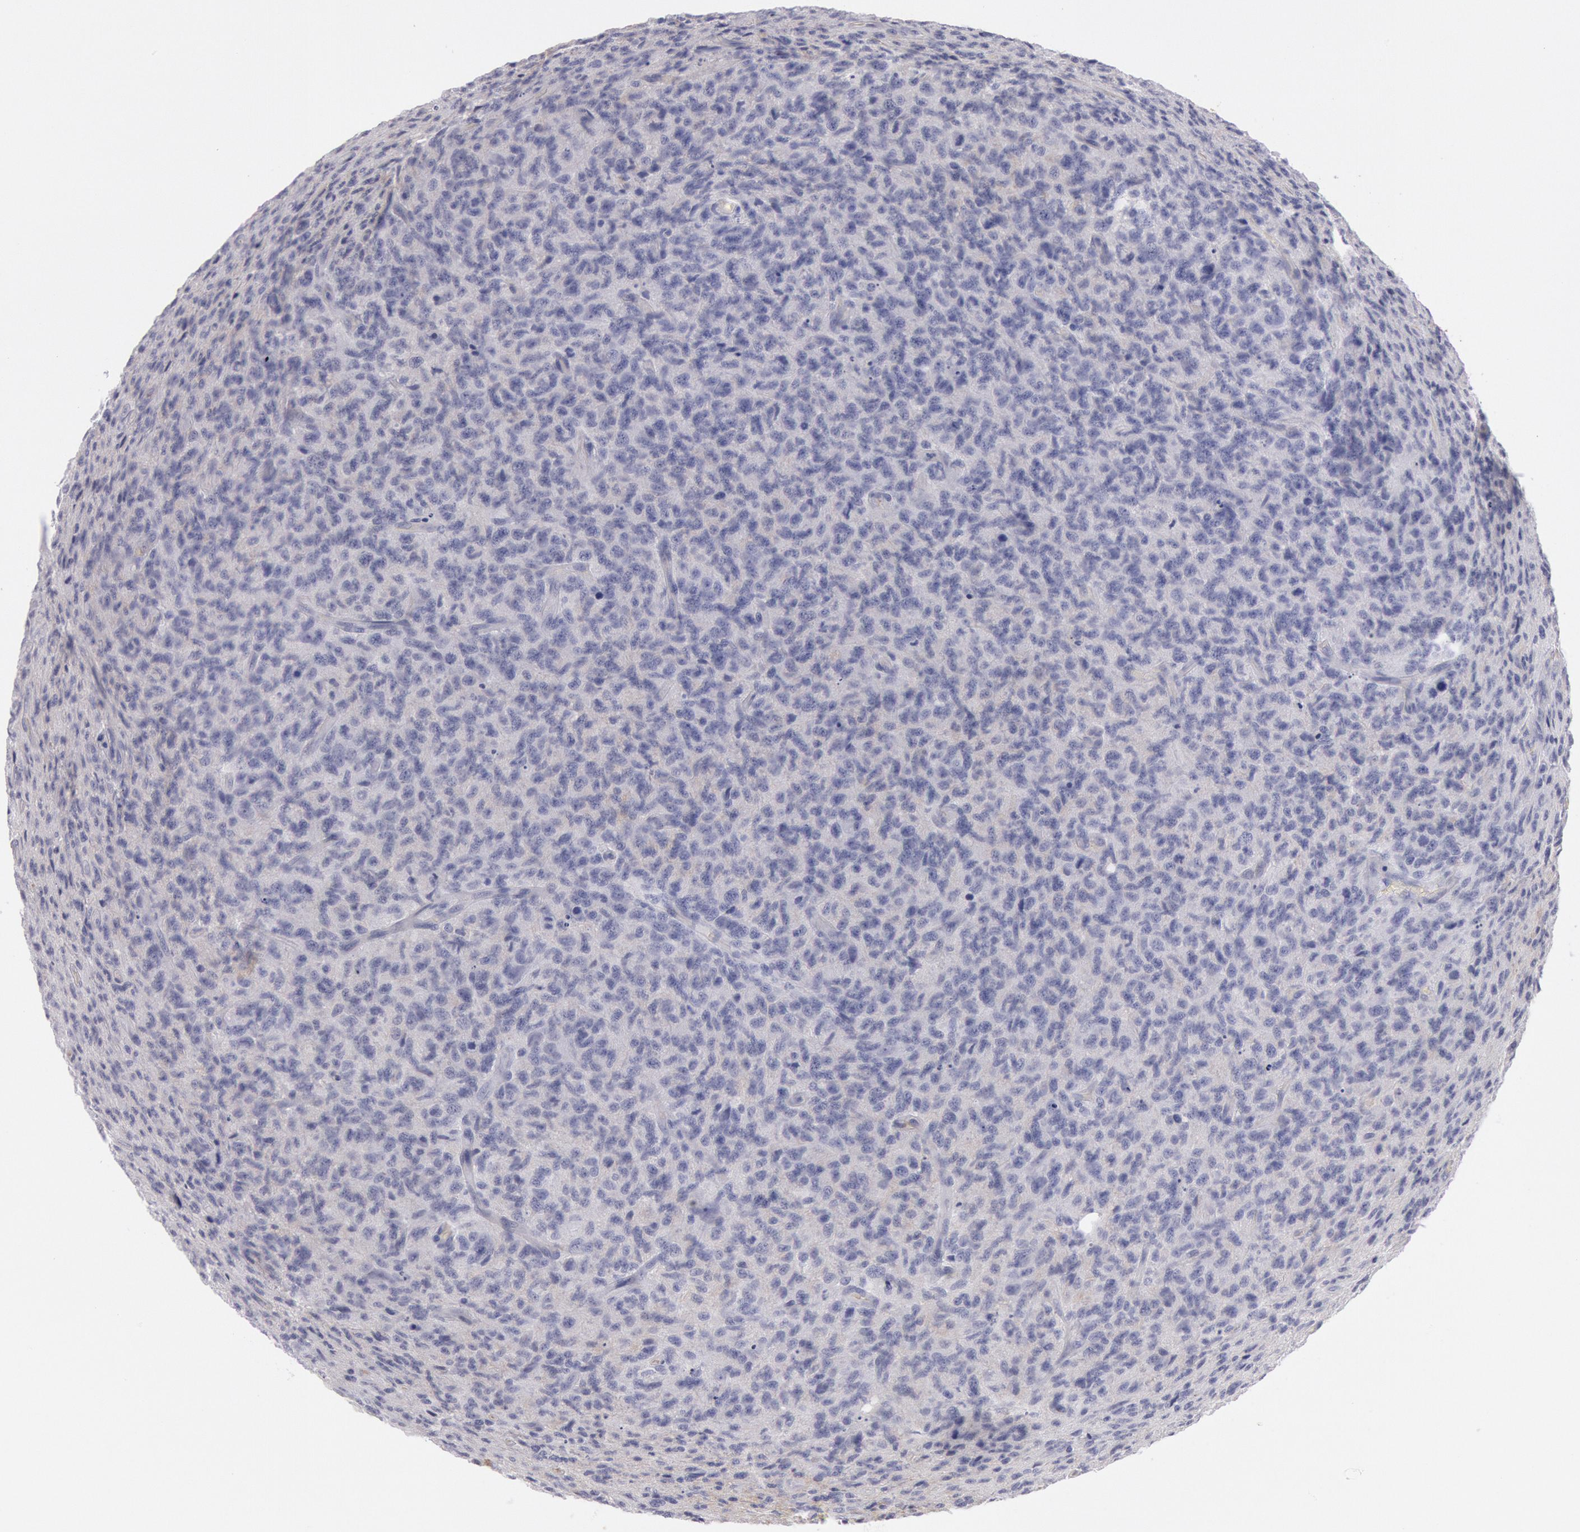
{"staining": {"intensity": "negative", "quantity": "none", "location": "none"}, "tissue": "glioma", "cell_type": "Tumor cells", "image_type": "cancer", "snomed": [{"axis": "morphology", "description": "Glioma, malignant, High grade"}, {"axis": "topography", "description": "Brain"}], "caption": "DAB immunohistochemical staining of glioma reveals no significant staining in tumor cells. (Immunohistochemistry, brightfield microscopy, high magnification).", "gene": "IGHA1", "patient": {"sex": "male", "age": 36}}